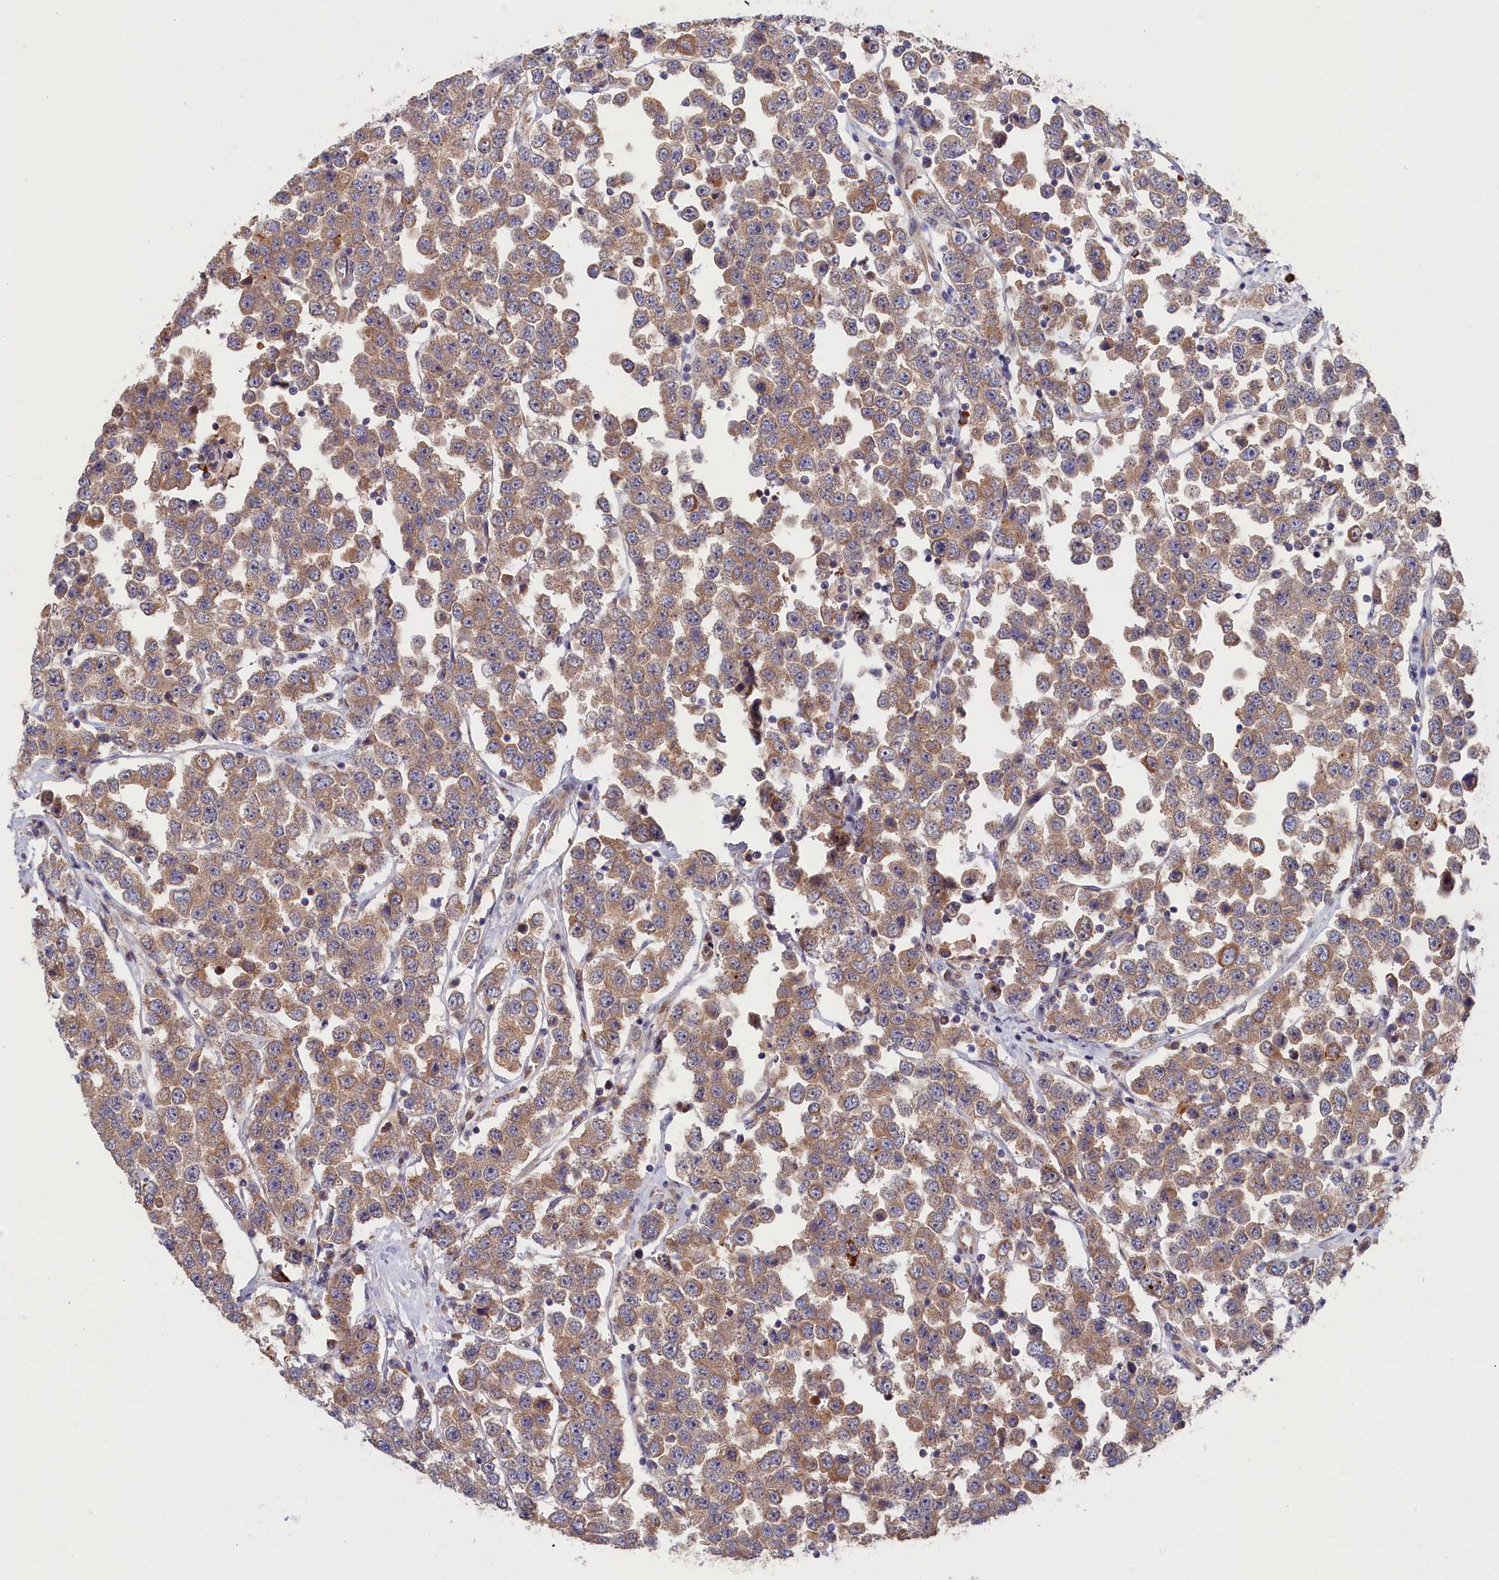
{"staining": {"intensity": "moderate", "quantity": ">75%", "location": "cytoplasmic/membranous"}, "tissue": "testis cancer", "cell_type": "Tumor cells", "image_type": "cancer", "snomed": [{"axis": "morphology", "description": "Seminoma, NOS"}, {"axis": "topography", "description": "Testis"}], "caption": "Testis seminoma stained with immunohistochemistry shows moderate cytoplasmic/membranous staining in about >75% of tumor cells.", "gene": "CEP44", "patient": {"sex": "male", "age": 28}}